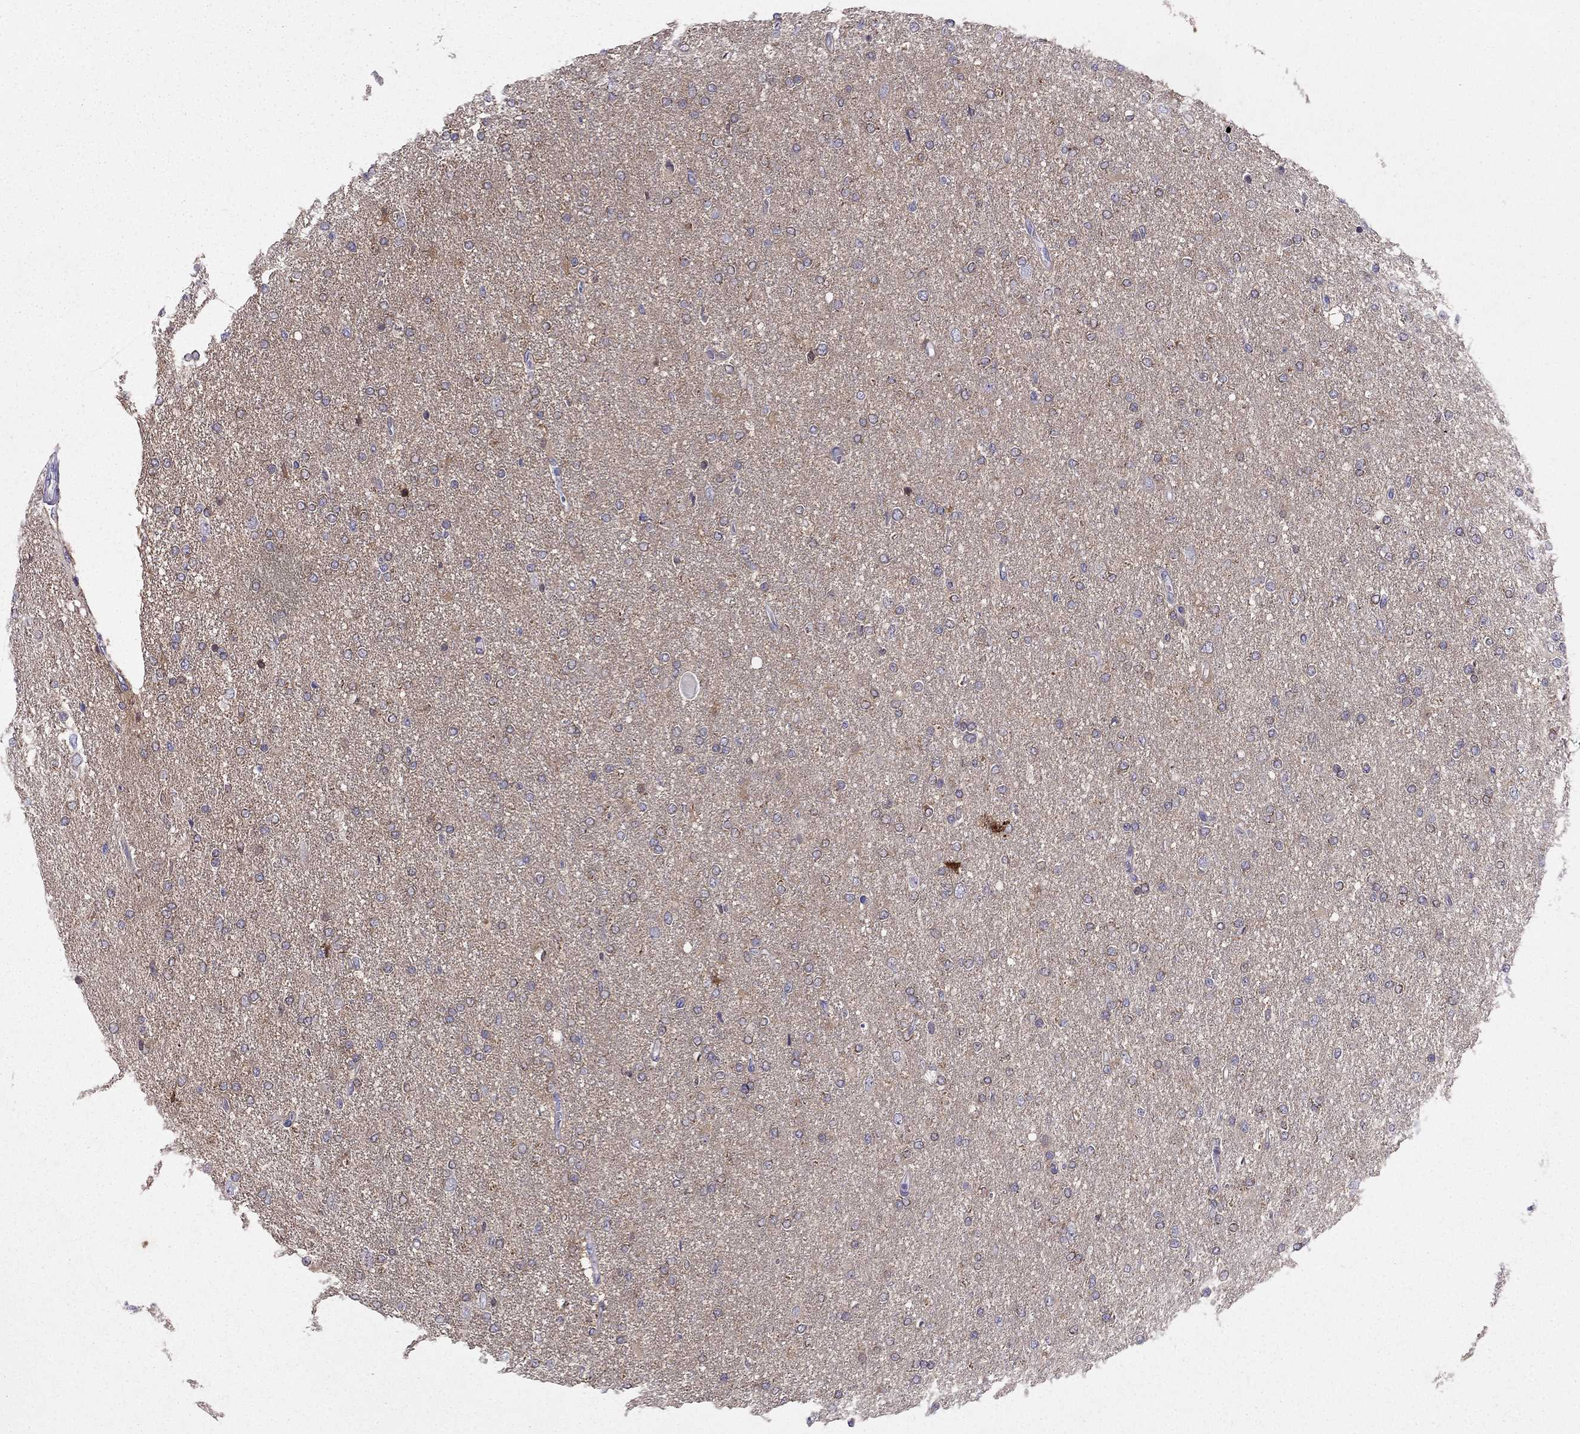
{"staining": {"intensity": "negative", "quantity": "none", "location": "none"}, "tissue": "glioma", "cell_type": "Tumor cells", "image_type": "cancer", "snomed": [{"axis": "morphology", "description": "Glioma, malignant, High grade"}, {"axis": "topography", "description": "Cerebral cortex"}], "caption": "This is an IHC micrograph of human glioma. There is no staining in tumor cells.", "gene": "SYT5", "patient": {"sex": "male", "age": 70}}